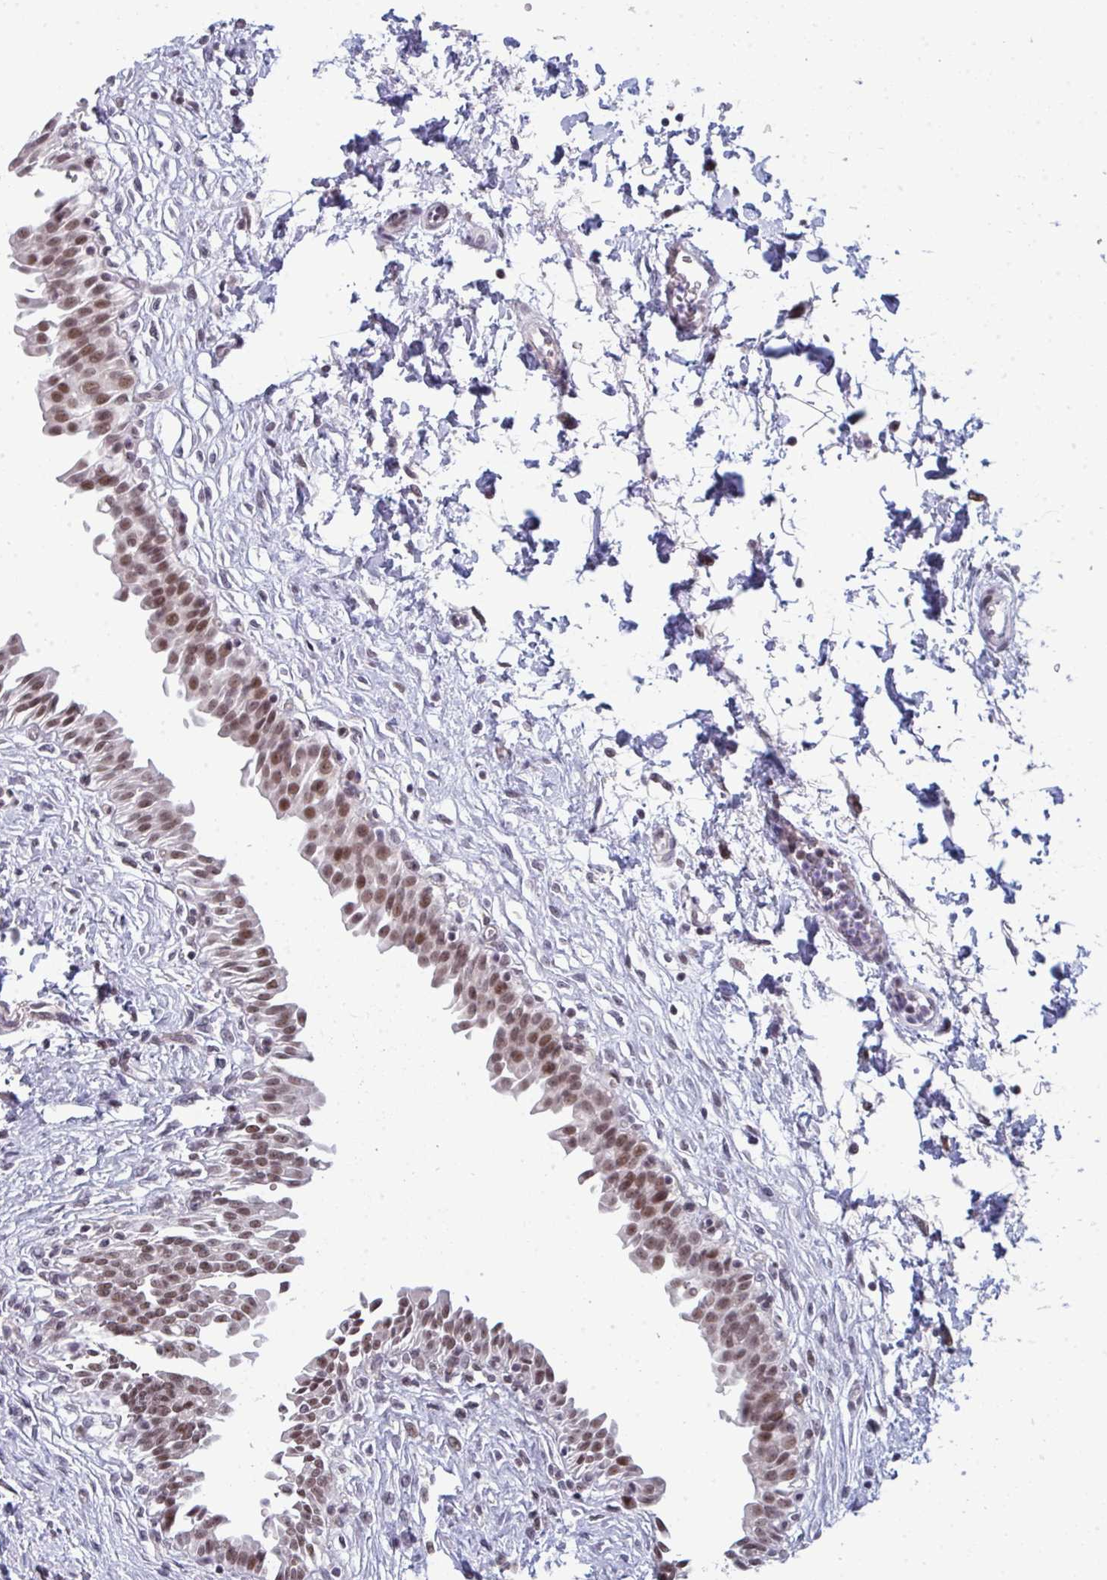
{"staining": {"intensity": "moderate", "quantity": ">75%", "location": "nuclear"}, "tissue": "urinary bladder", "cell_type": "Urothelial cells", "image_type": "normal", "snomed": [{"axis": "morphology", "description": "Normal tissue, NOS"}, {"axis": "topography", "description": "Urinary bladder"}], "caption": "Urinary bladder was stained to show a protein in brown. There is medium levels of moderate nuclear staining in about >75% of urothelial cells. Immunohistochemistry (ihc) stains the protein in brown and the nuclei are stained blue.", "gene": "ATF1", "patient": {"sex": "male", "age": 37}}